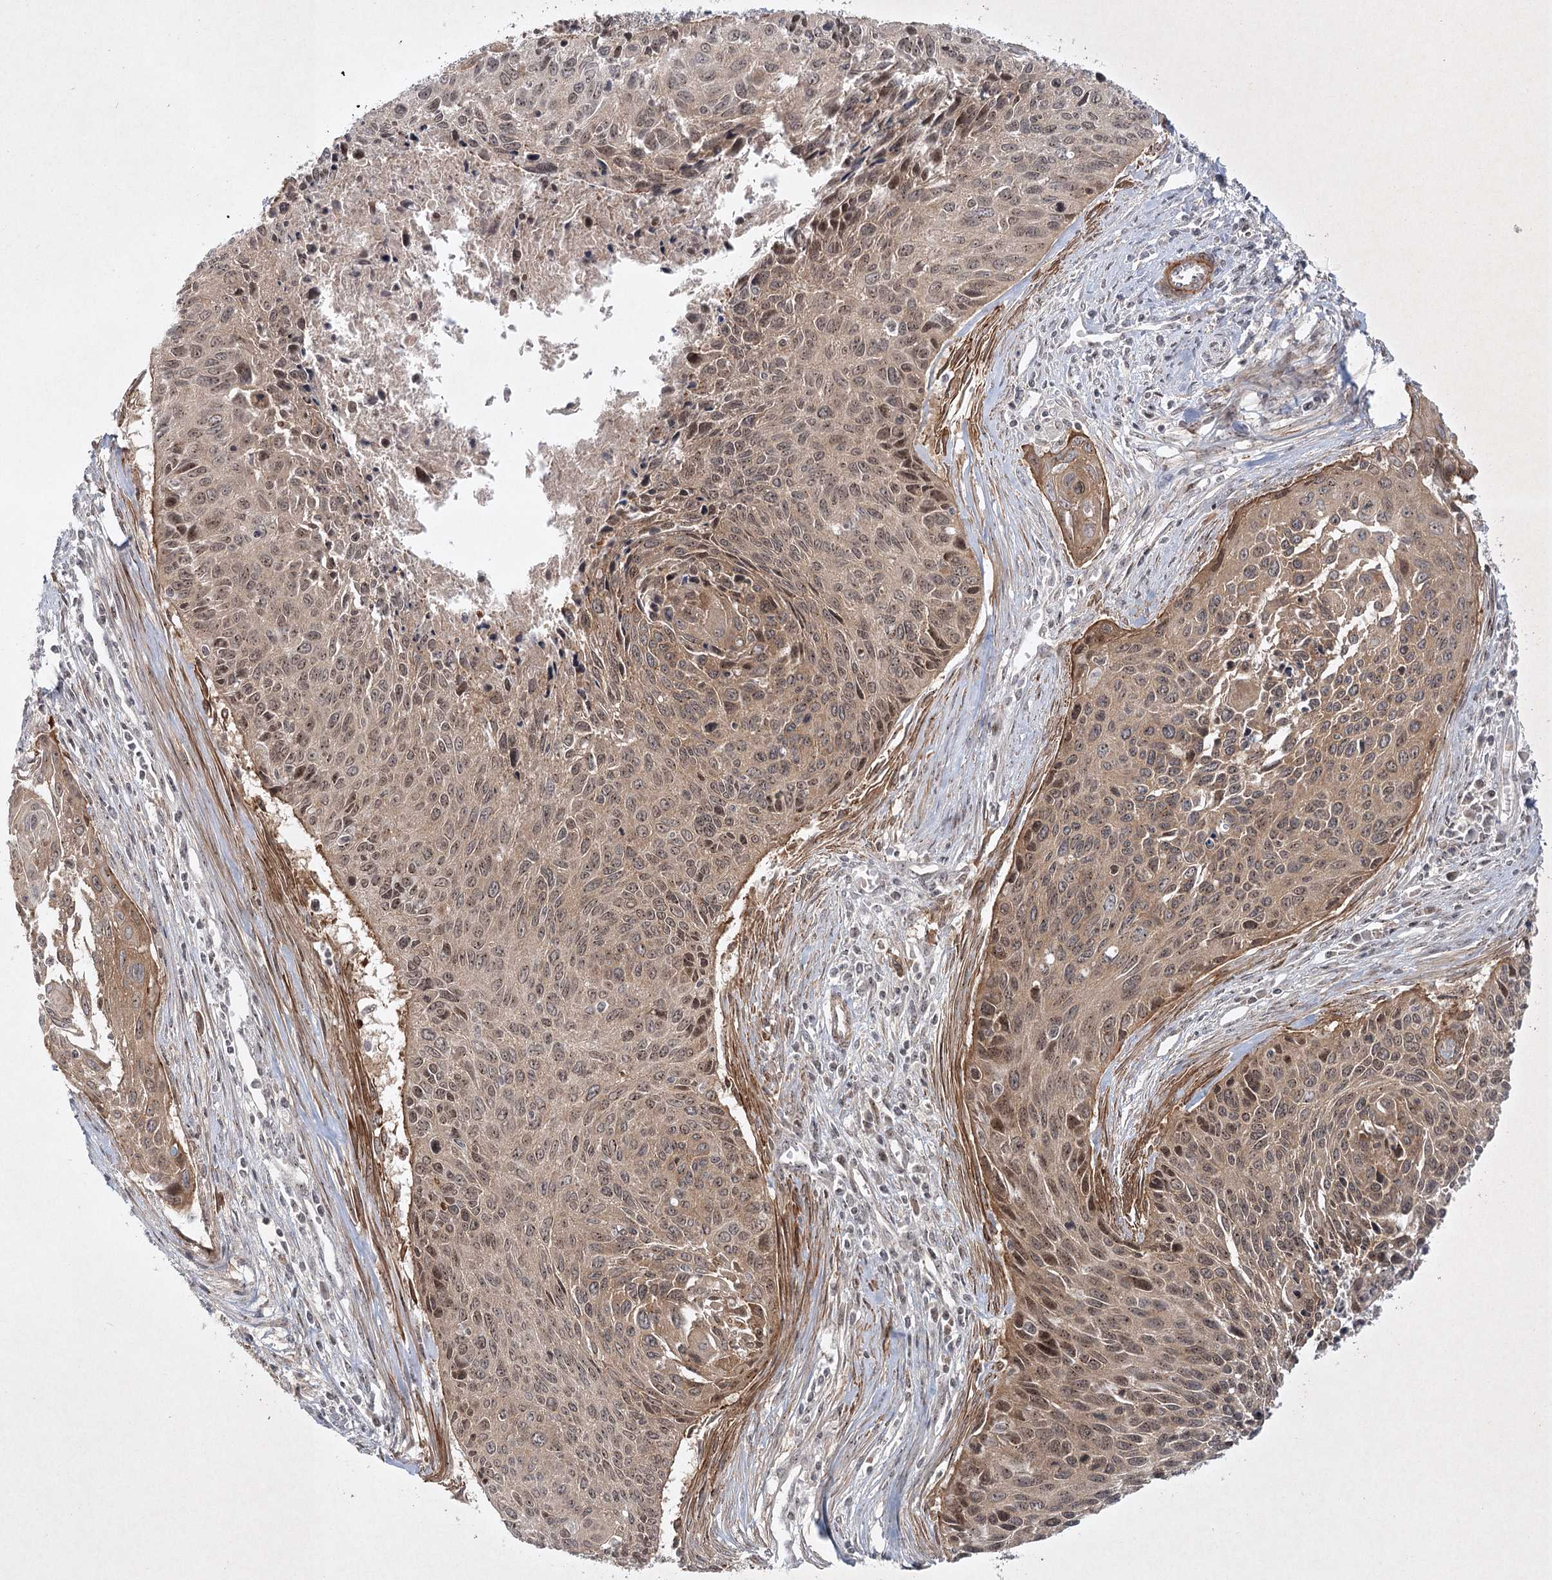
{"staining": {"intensity": "moderate", "quantity": ">75%", "location": "cytoplasmic/membranous,nuclear"}, "tissue": "cervical cancer", "cell_type": "Tumor cells", "image_type": "cancer", "snomed": [{"axis": "morphology", "description": "Squamous cell carcinoma, NOS"}, {"axis": "topography", "description": "Cervix"}], "caption": "Squamous cell carcinoma (cervical) was stained to show a protein in brown. There is medium levels of moderate cytoplasmic/membranous and nuclear positivity in approximately >75% of tumor cells.", "gene": "SH2D3A", "patient": {"sex": "female", "age": 55}}